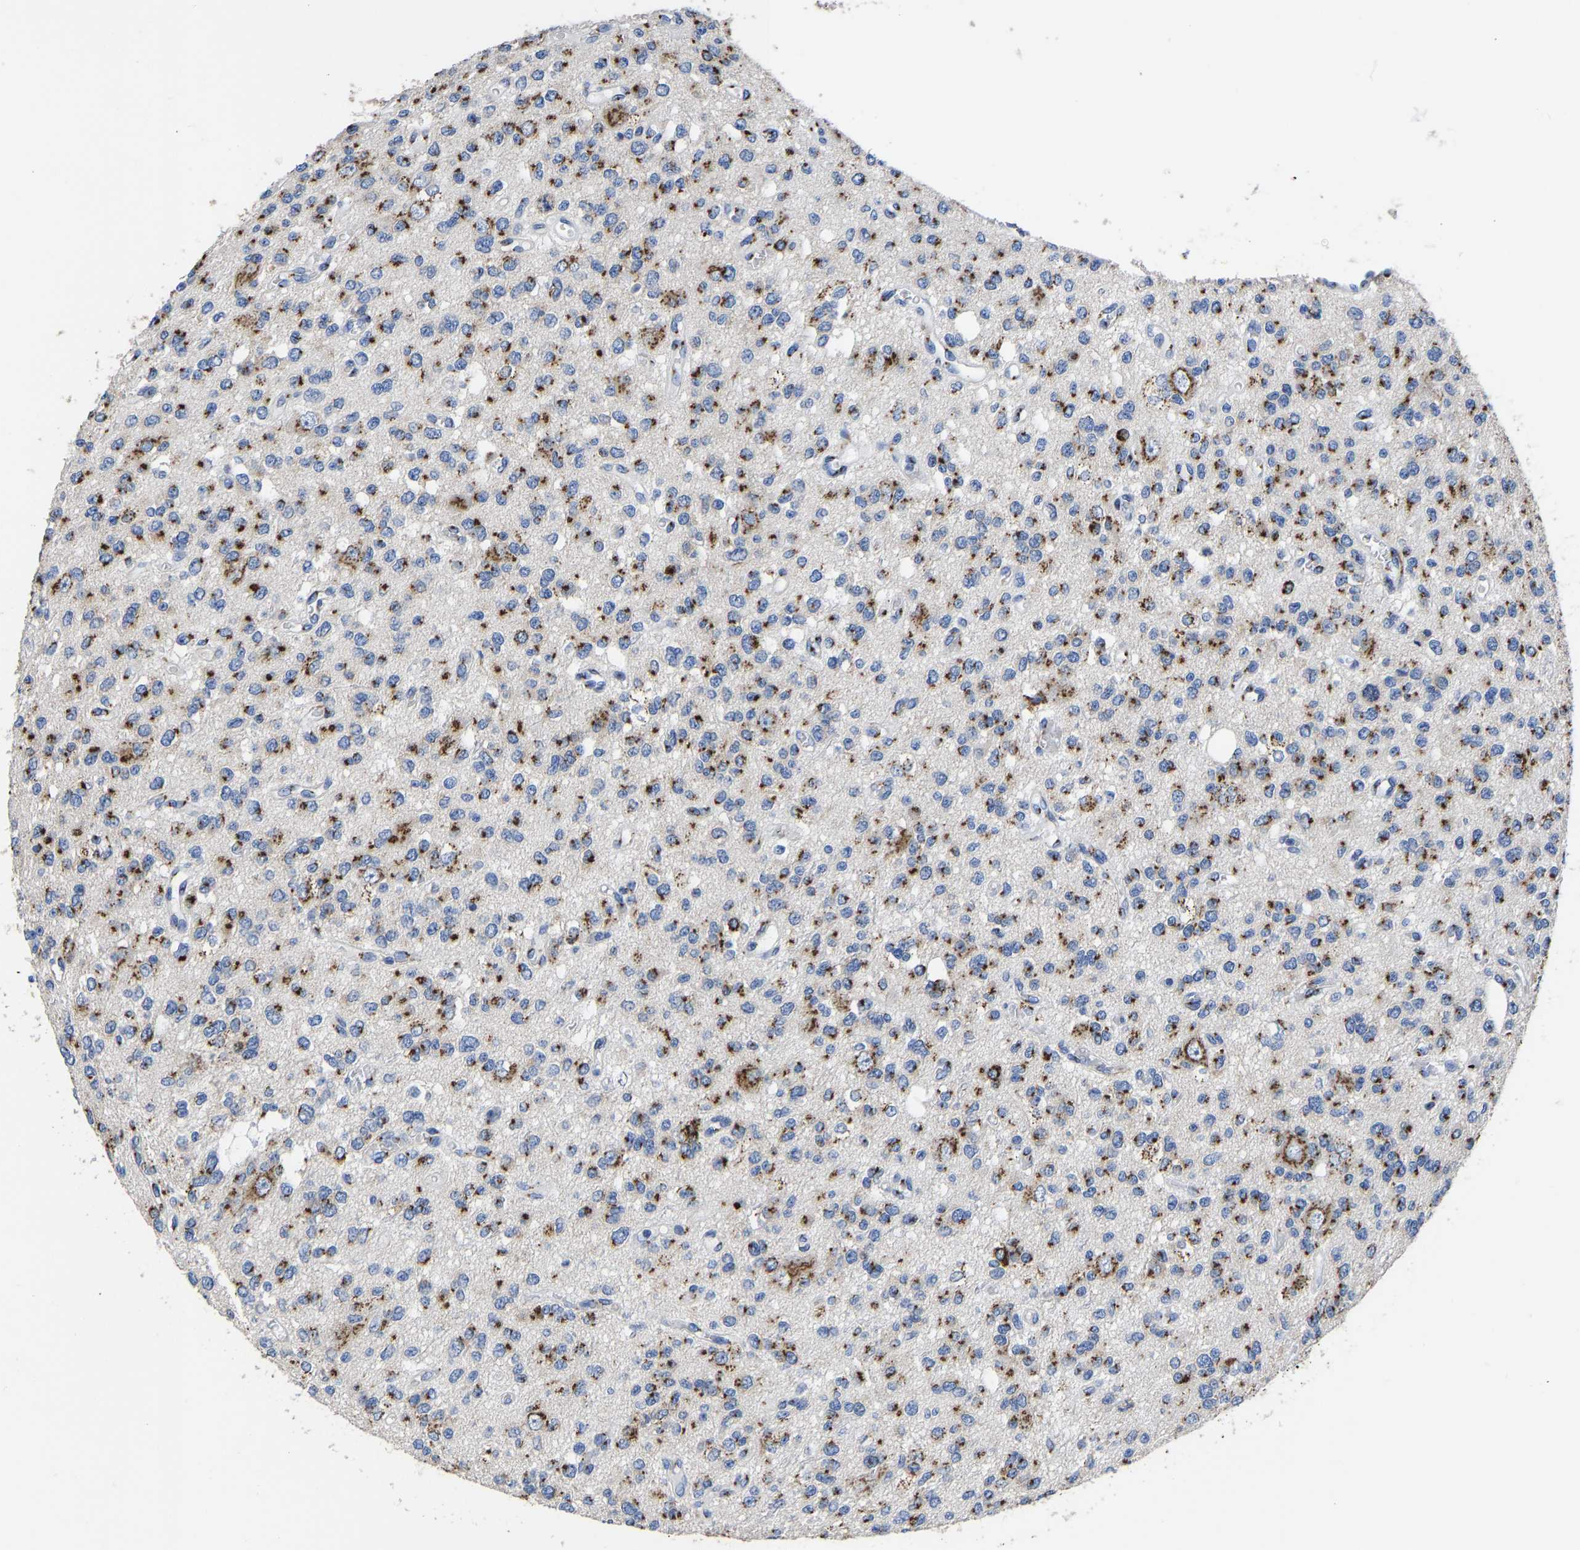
{"staining": {"intensity": "strong", "quantity": ">75%", "location": "cytoplasmic/membranous"}, "tissue": "glioma", "cell_type": "Tumor cells", "image_type": "cancer", "snomed": [{"axis": "morphology", "description": "Glioma, malignant, Low grade"}, {"axis": "topography", "description": "Brain"}], "caption": "Human glioma stained with a protein marker displays strong staining in tumor cells.", "gene": "TMEM87A", "patient": {"sex": "male", "age": 38}}